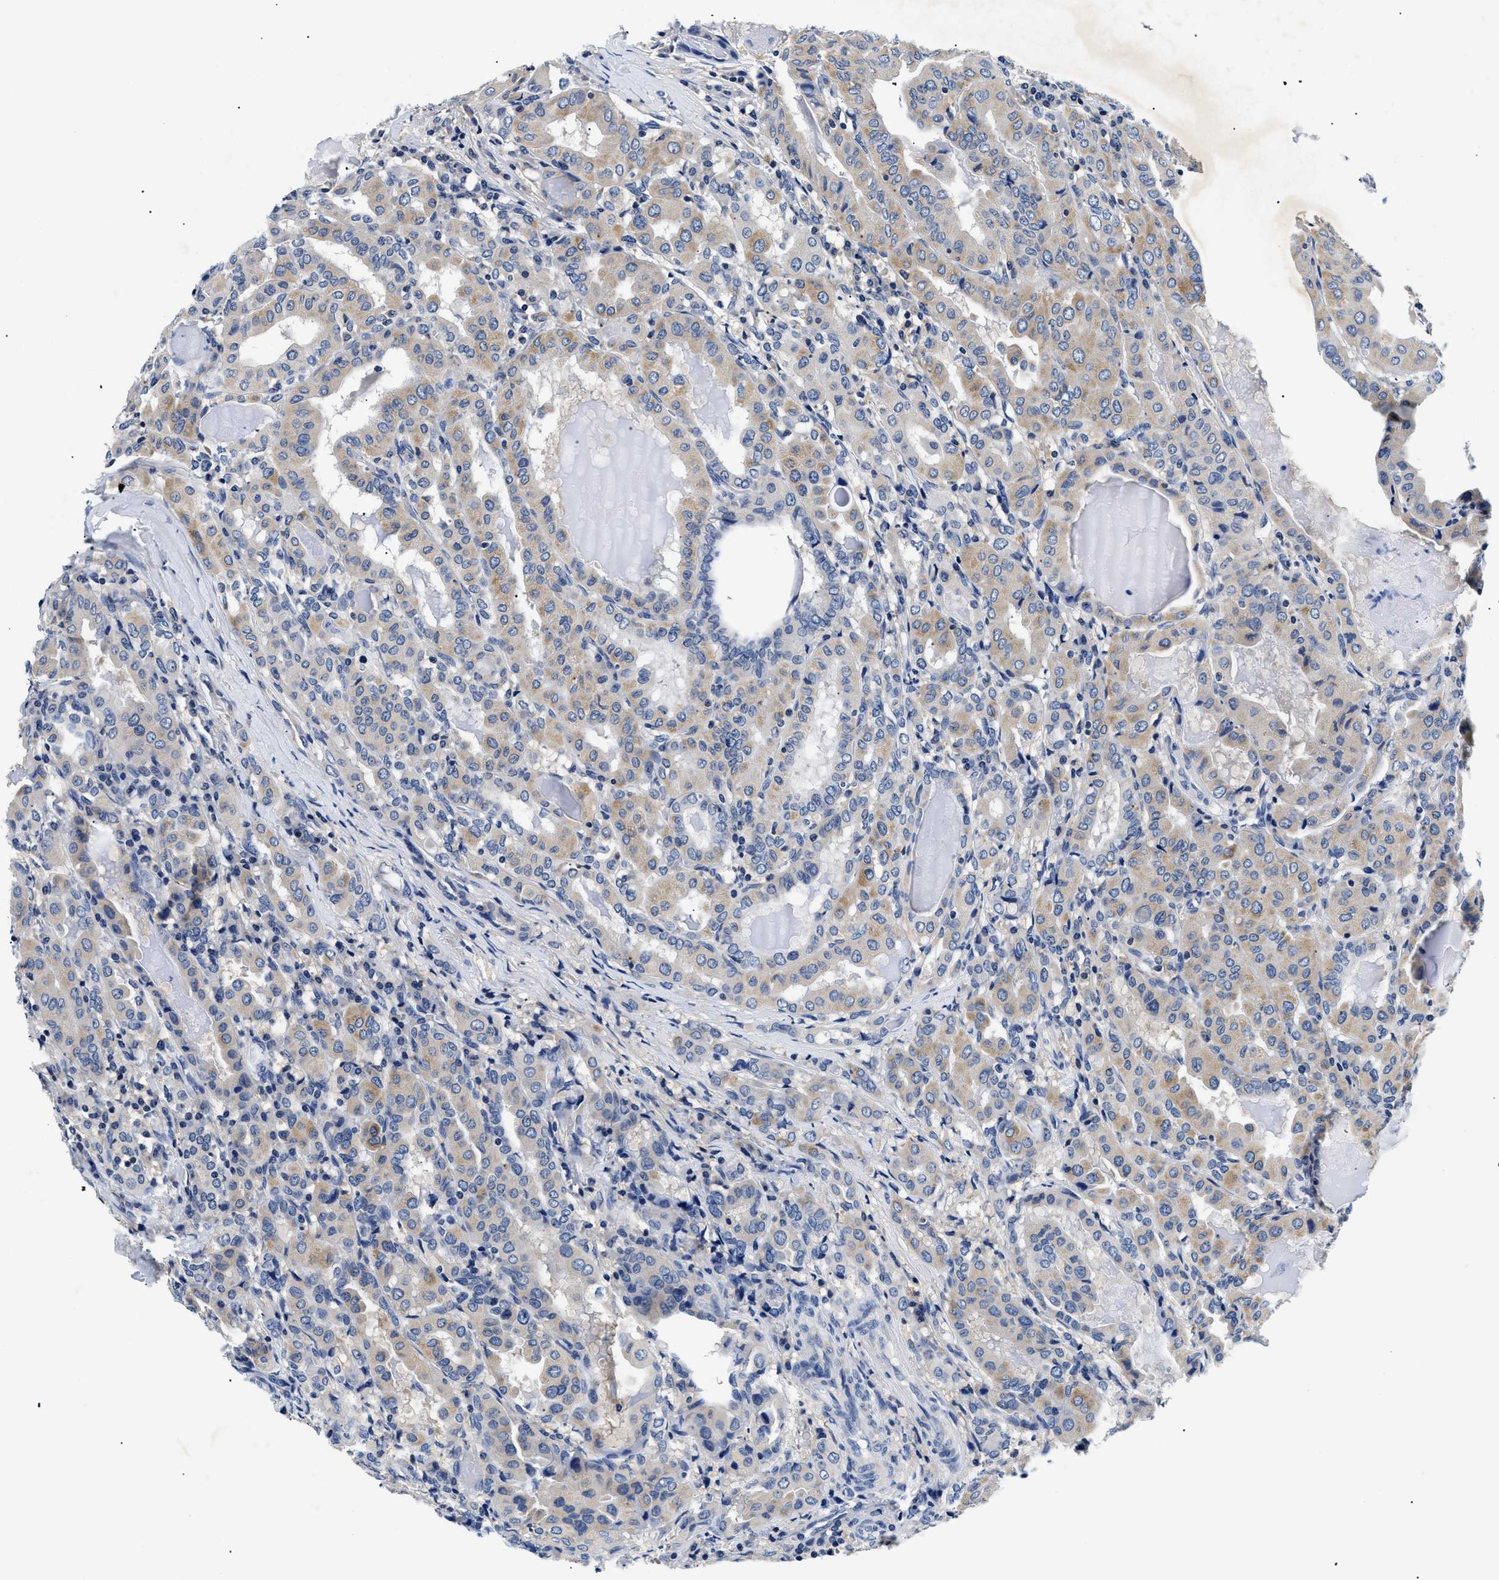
{"staining": {"intensity": "weak", "quantity": ">75%", "location": "cytoplasmic/membranous"}, "tissue": "thyroid cancer", "cell_type": "Tumor cells", "image_type": "cancer", "snomed": [{"axis": "morphology", "description": "Papillary adenocarcinoma, NOS"}, {"axis": "topography", "description": "Thyroid gland"}], "caption": "Weak cytoplasmic/membranous staining for a protein is appreciated in about >75% of tumor cells of thyroid papillary adenocarcinoma using immunohistochemistry.", "gene": "MEA1", "patient": {"sex": "female", "age": 42}}